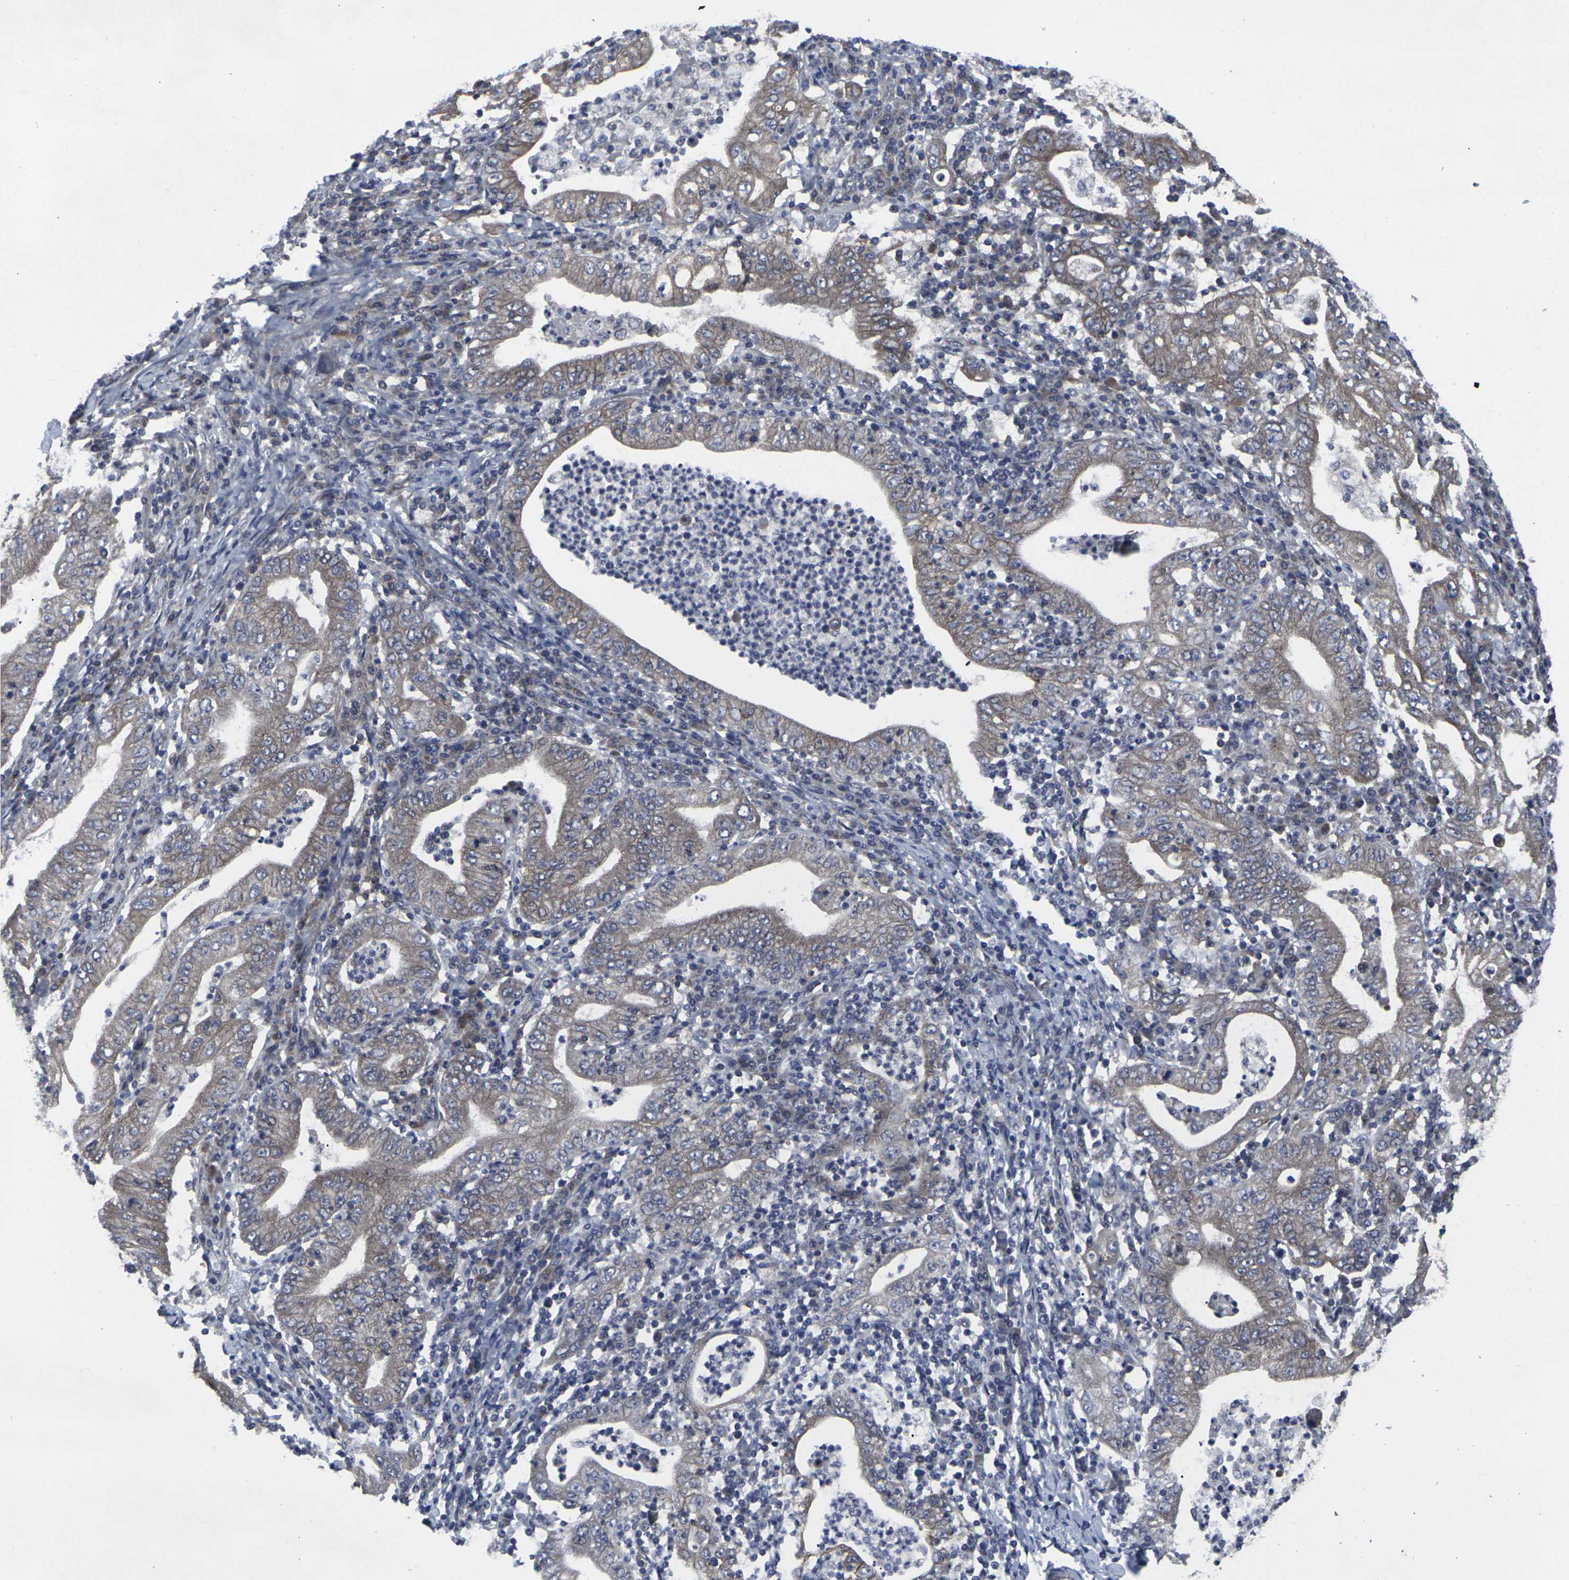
{"staining": {"intensity": "moderate", "quantity": ">75%", "location": "cytoplasmic/membranous"}, "tissue": "stomach cancer", "cell_type": "Tumor cells", "image_type": "cancer", "snomed": [{"axis": "morphology", "description": "Normal tissue, NOS"}, {"axis": "morphology", "description": "Adenocarcinoma, NOS"}, {"axis": "topography", "description": "Esophagus"}, {"axis": "topography", "description": "Stomach, upper"}, {"axis": "topography", "description": "Peripheral nerve tissue"}], "caption": "This image reveals immunohistochemistry (IHC) staining of stomach cancer, with medium moderate cytoplasmic/membranous staining in about >75% of tumor cells.", "gene": "MAPKAPK2", "patient": {"sex": "male", "age": 62}}